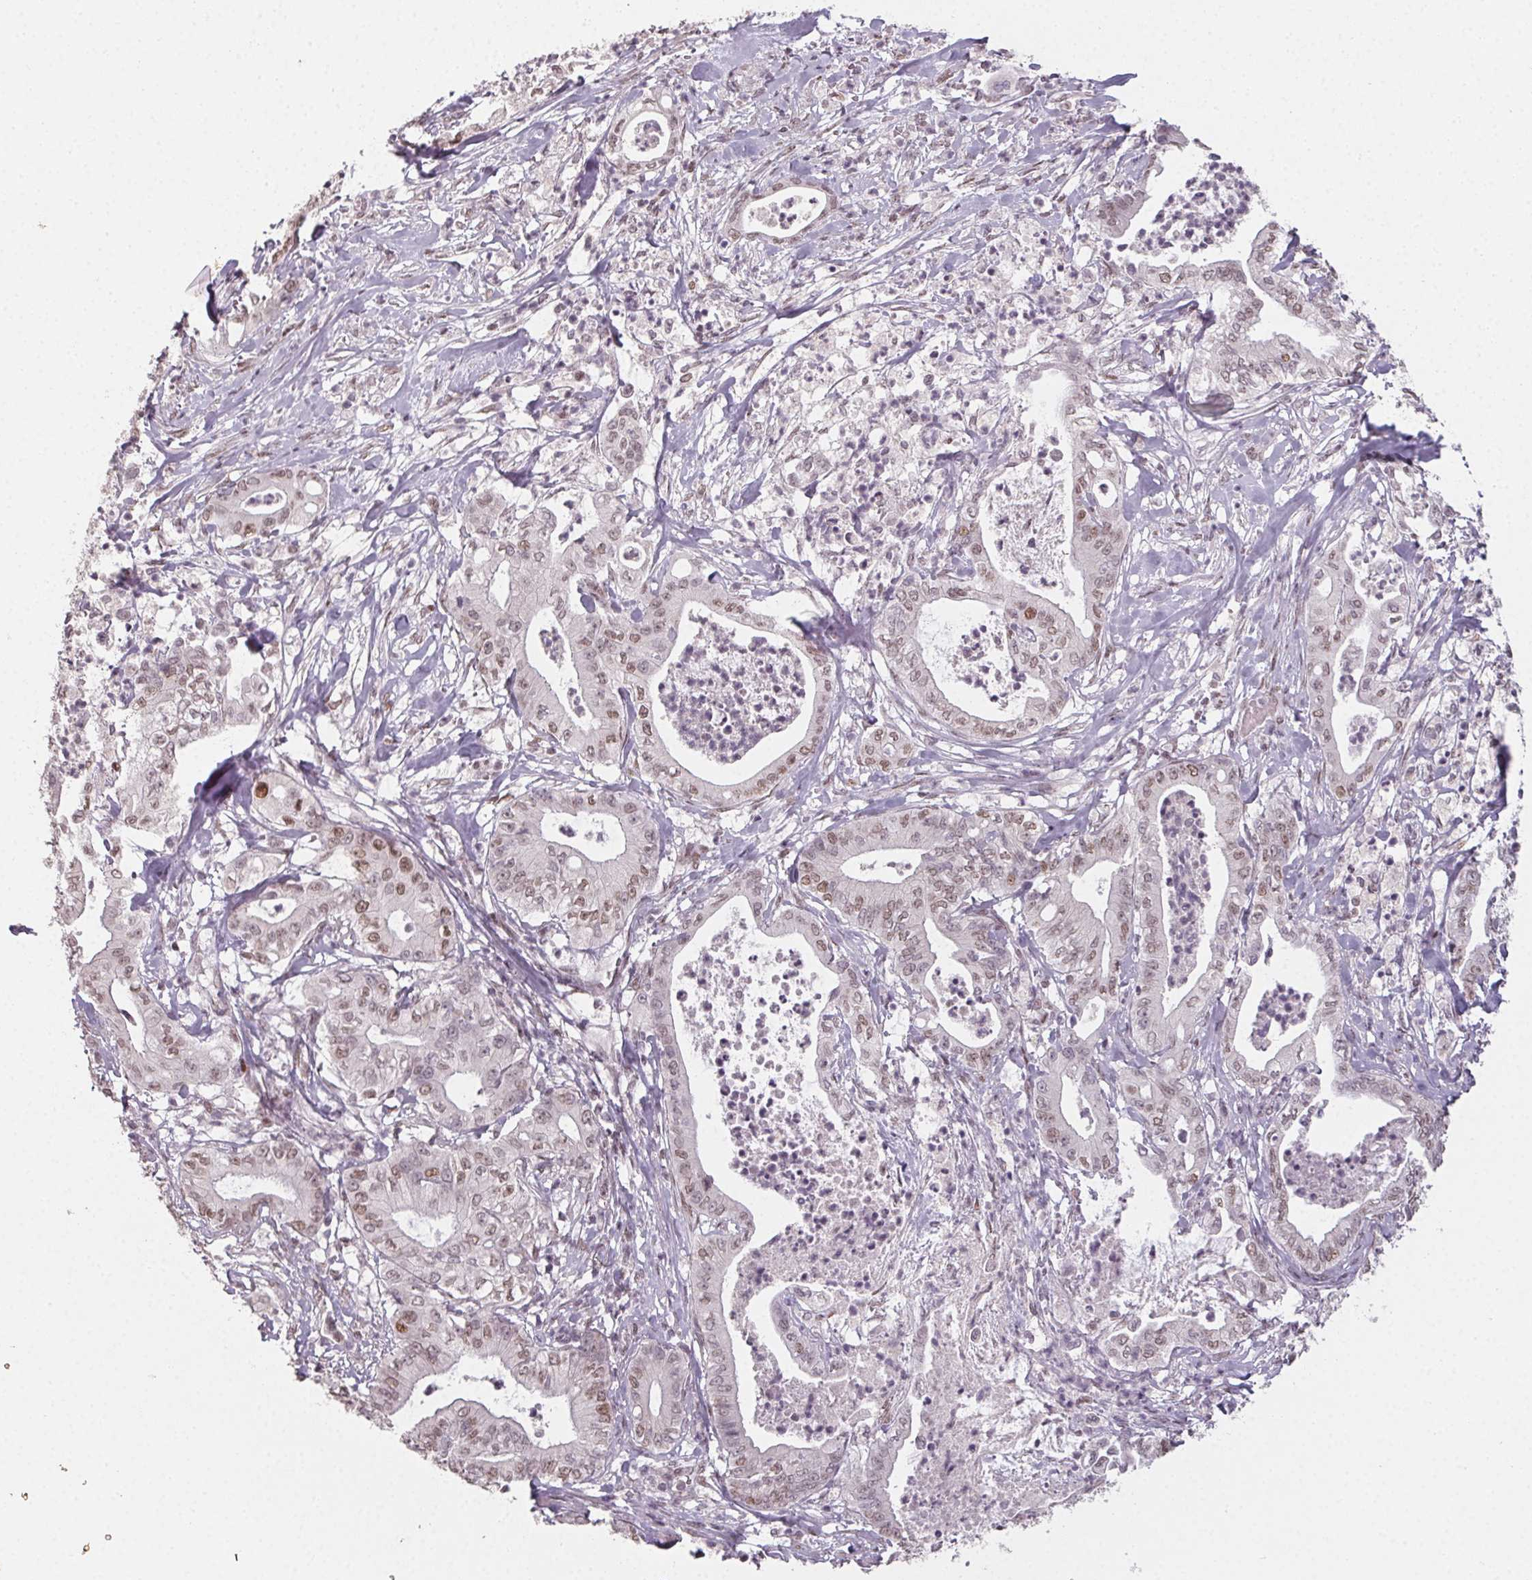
{"staining": {"intensity": "moderate", "quantity": ">75%", "location": "nuclear"}, "tissue": "pancreatic cancer", "cell_type": "Tumor cells", "image_type": "cancer", "snomed": [{"axis": "morphology", "description": "Adenocarcinoma, NOS"}, {"axis": "topography", "description": "Pancreas"}], "caption": "Immunohistochemistry of human adenocarcinoma (pancreatic) demonstrates medium levels of moderate nuclear positivity in approximately >75% of tumor cells.", "gene": "KMT2A", "patient": {"sex": "male", "age": 71}}